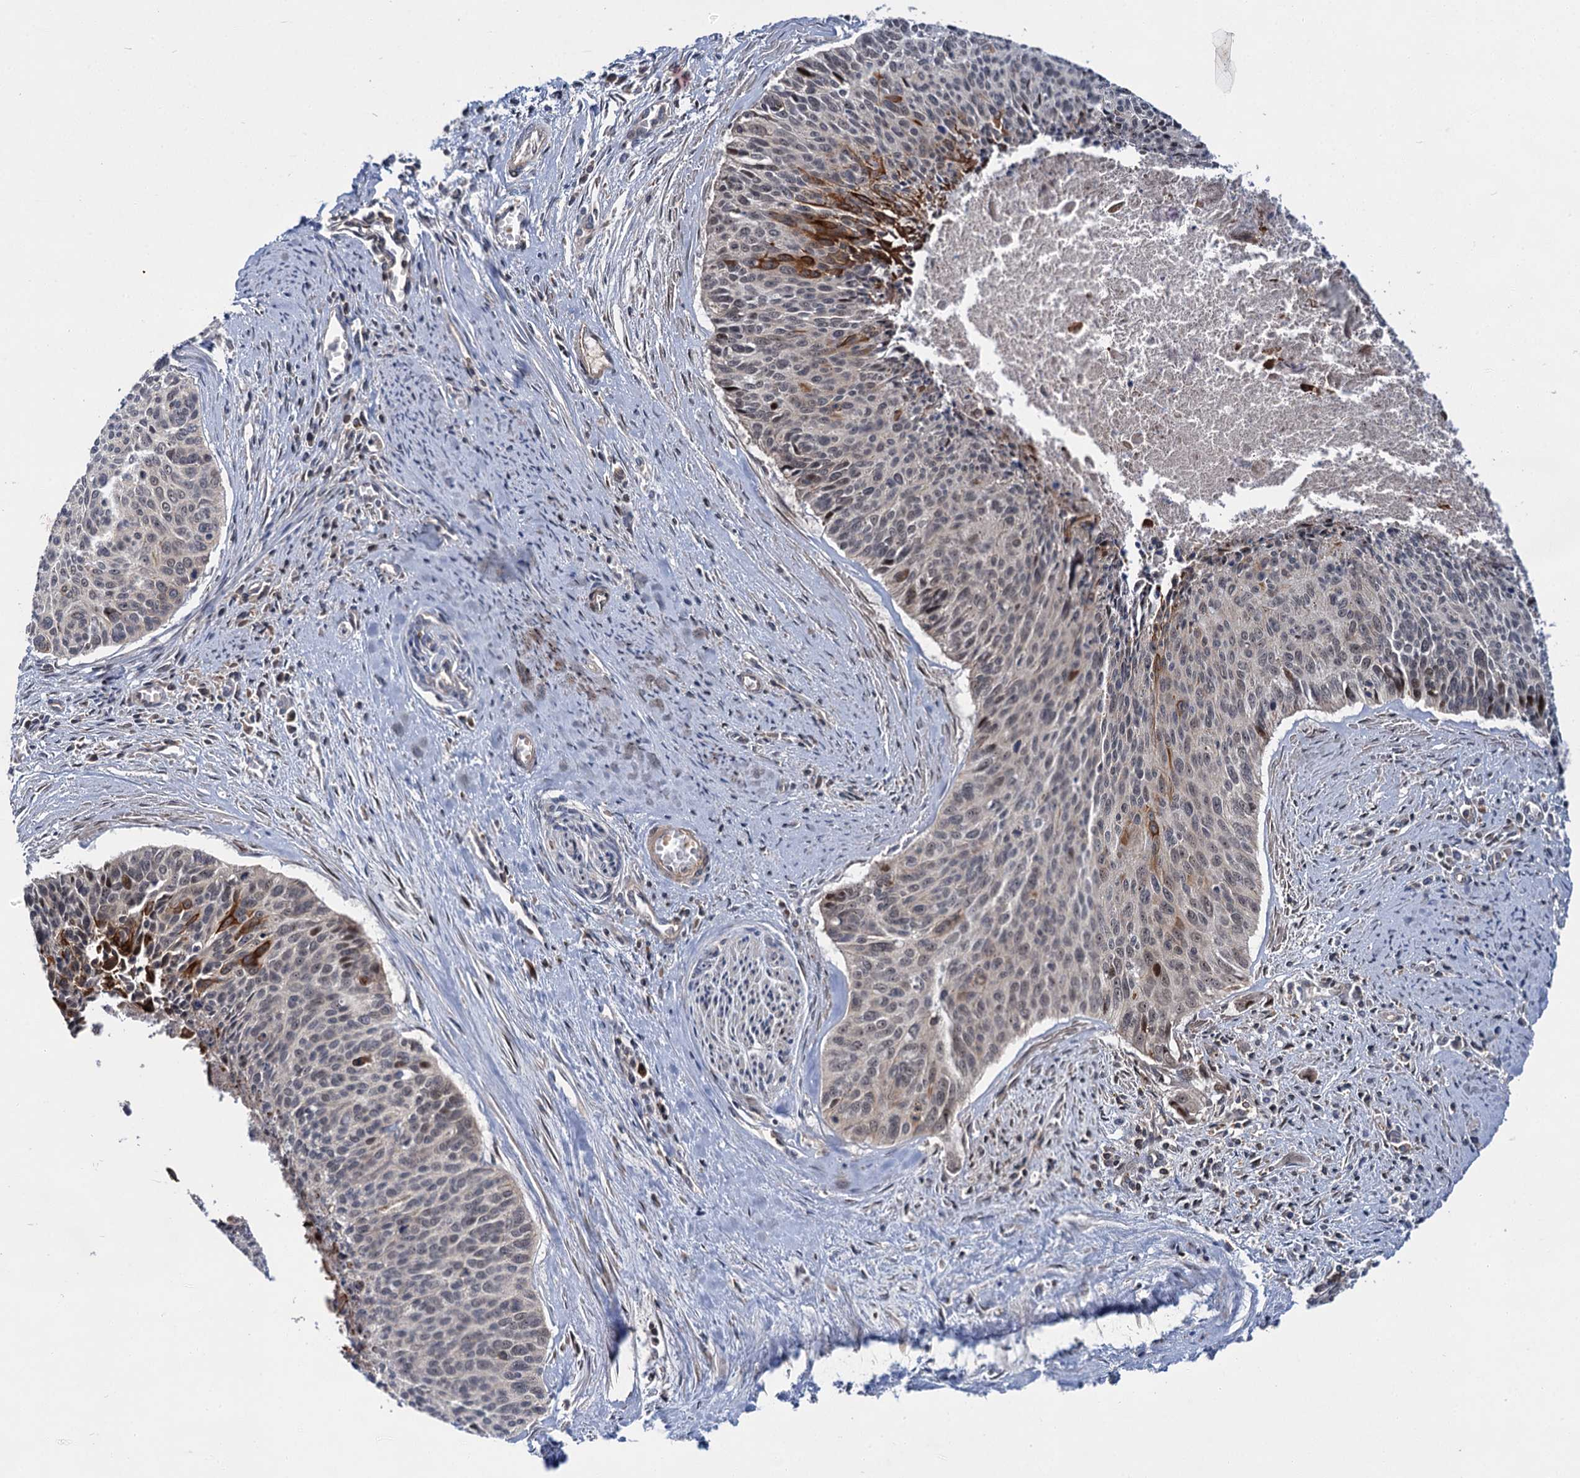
{"staining": {"intensity": "moderate", "quantity": "<25%", "location": "cytoplasmic/membranous"}, "tissue": "cervical cancer", "cell_type": "Tumor cells", "image_type": "cancer", "snomed": [{"axis": "morphology", "description": "Squamous cell carcinoma, NOS"}, {"axis": "topography", "description": "Cervix"}], "caption": "Immunohistochemistry (IHC) micrograph of cervical cancer (squamous cell carcinoma) stained for a protein (brown), which shows low levels of moderate cytoplasmic/membranous staining in about <25% of tumor cells.", "gene": "ABLIM1", "patient": {"sex": "female", "age": 55}}